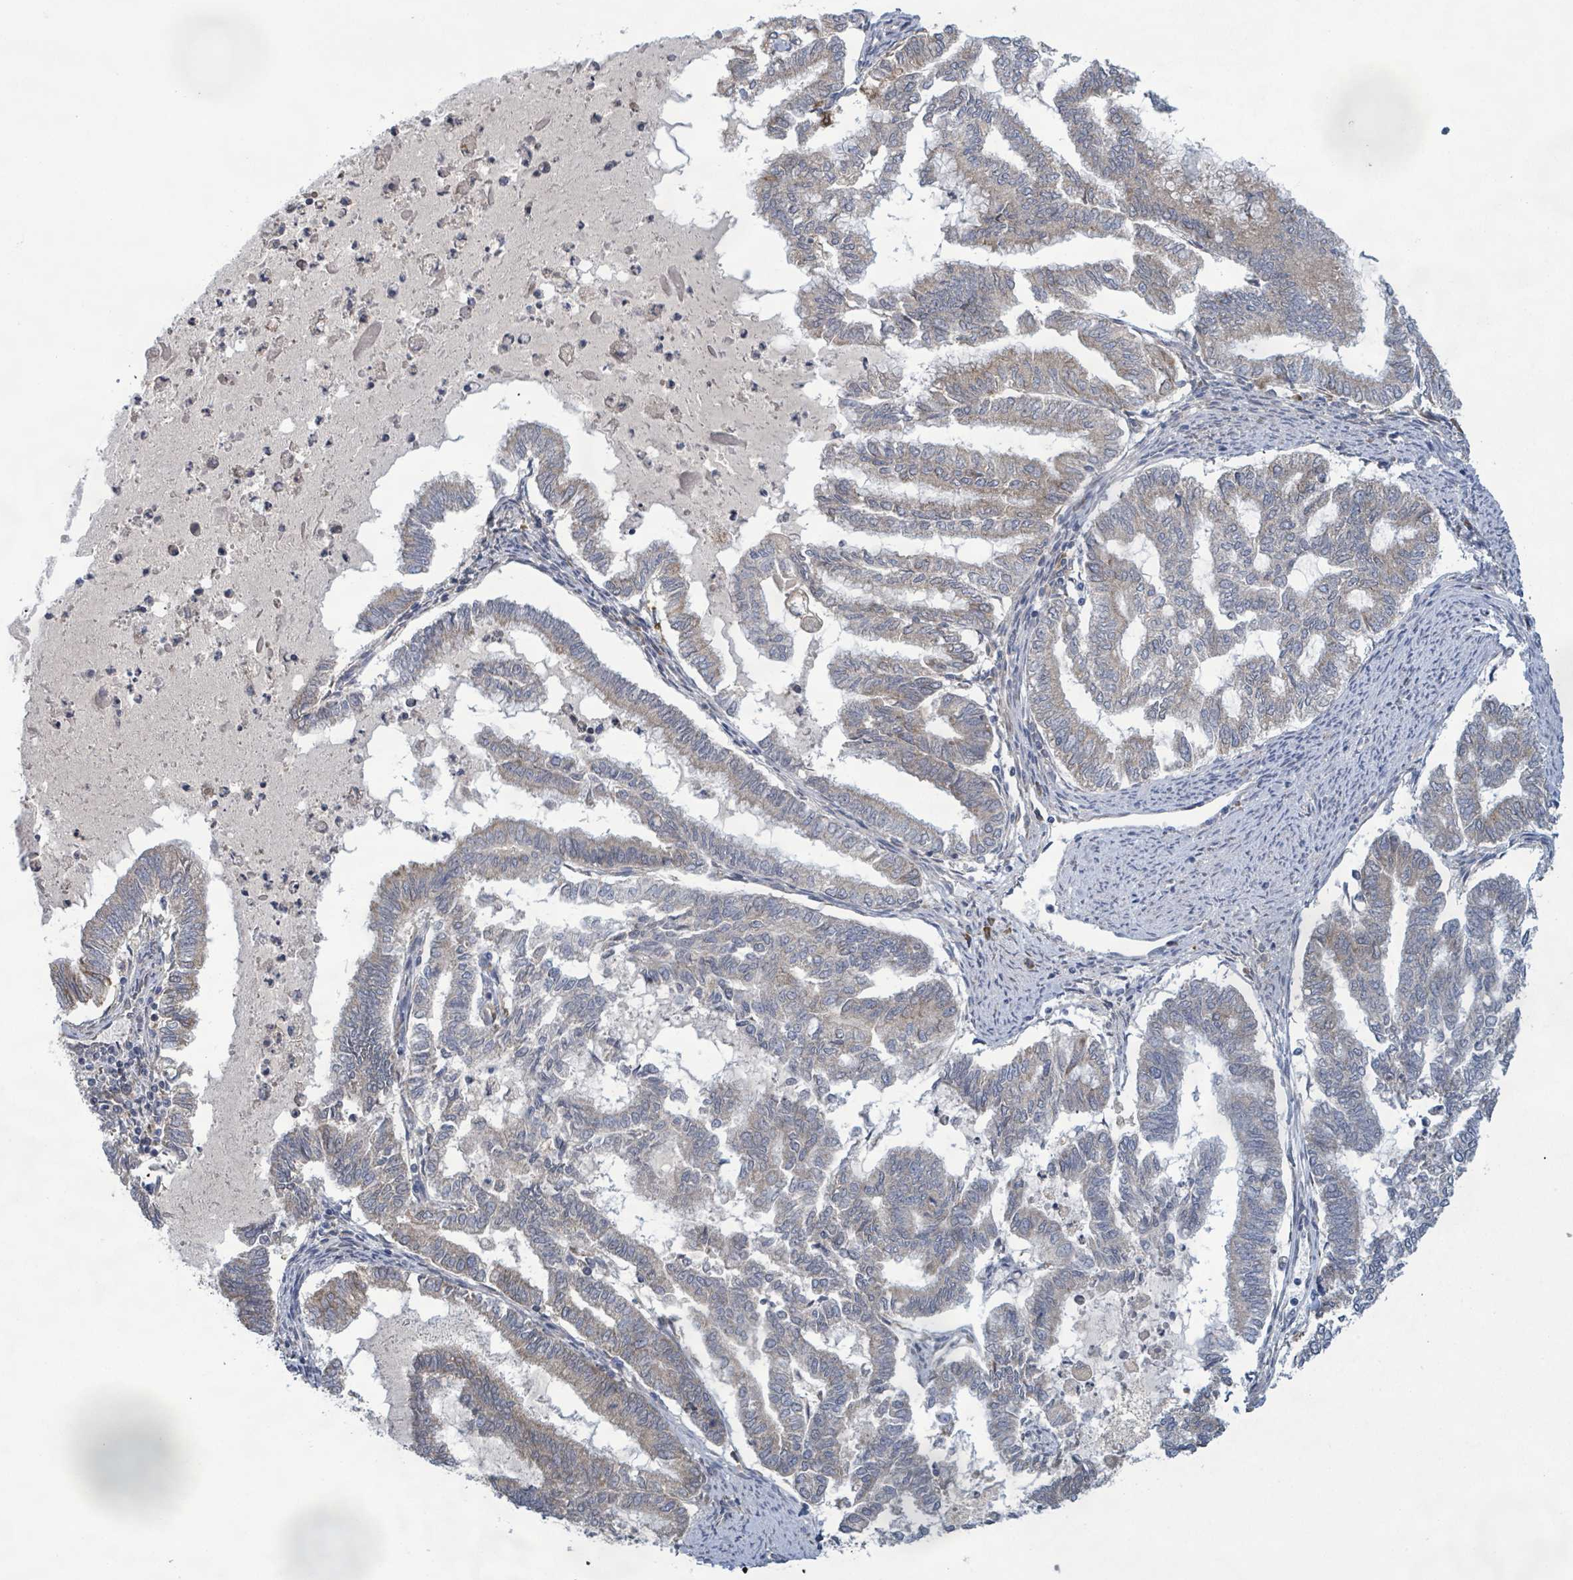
{"staining": {"intensity": "weak", "quantity": ">75%", "location": "cytoplasmic/membranous"}, "tissue": "endometrial cancer", "cell_type": "Tumor cells", "image_type": "cancer", "snomed": [{"axis": "morphology", "description": "Adenocarcinoma, NOS"}, {"axis": "topography", "description": "Endometrium"}], "caption": "Immunohistochemistry (IHC) image of neoplastic tissue: human adenocarcinoma (endometrial) stained using IHC demonstrates low levels of weak protein expression localized specifically in the cytoplasmic/membranous of tumor cells, appearing as a cytoplasmic/membranous brown color.", "gene": "ATP13A1", "patient": {"sex": "female", "age": 79}}